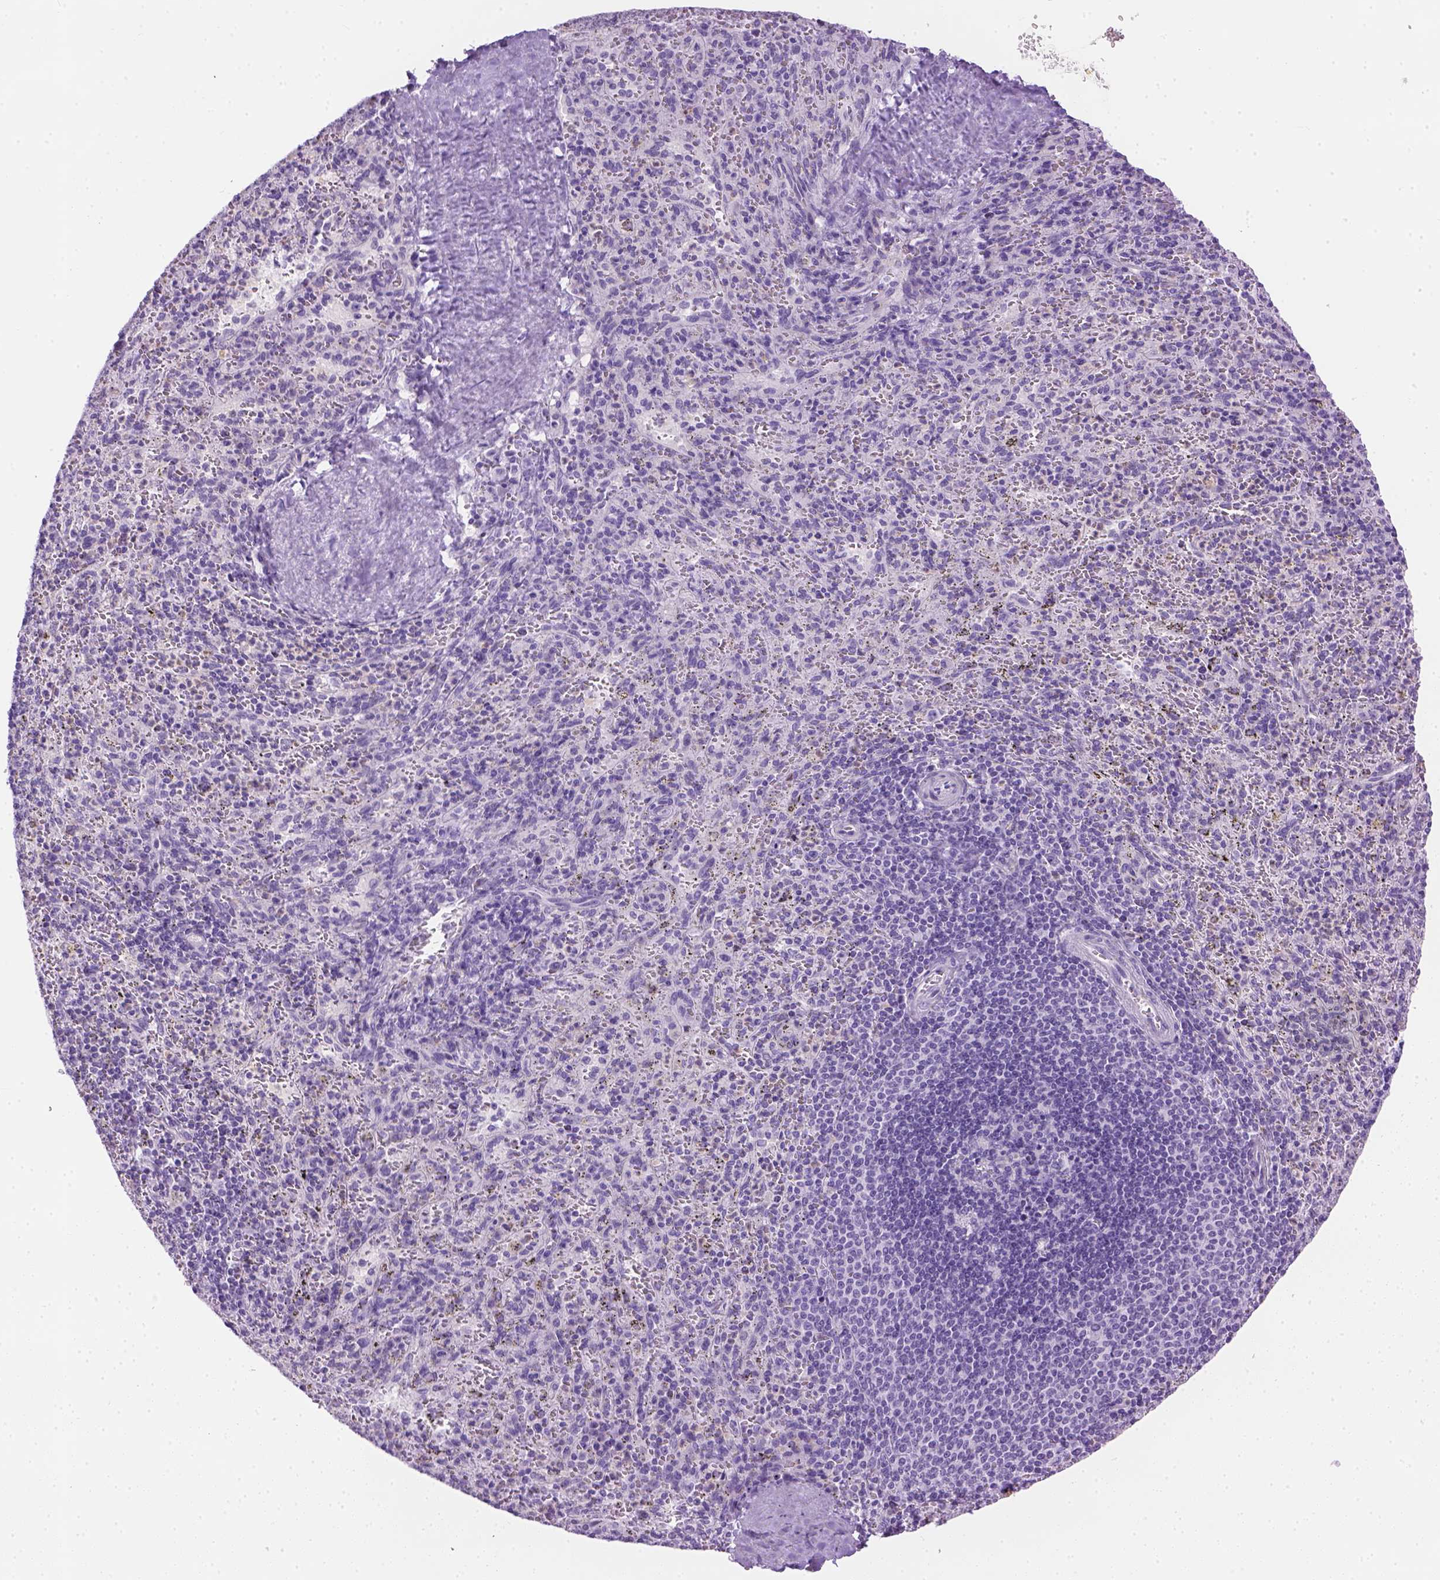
{"staining": {"intensity": "negative", "quantity": "none", "location": "none"}, "tissue": "spleen", "cell_type": "Cells in red pulp", "image_type": "normal", "snomed": [{"axis": "morphology", "description": "Normal tissue, NOS"}, {"axis": "topography", "description": "Spleen"}], "caption": "Image shows no significant protein staining in cells in red pulp of unremarkable spleen.", "gene": "TMEM38A", "patient": {"sex": "male", "age": 57}}